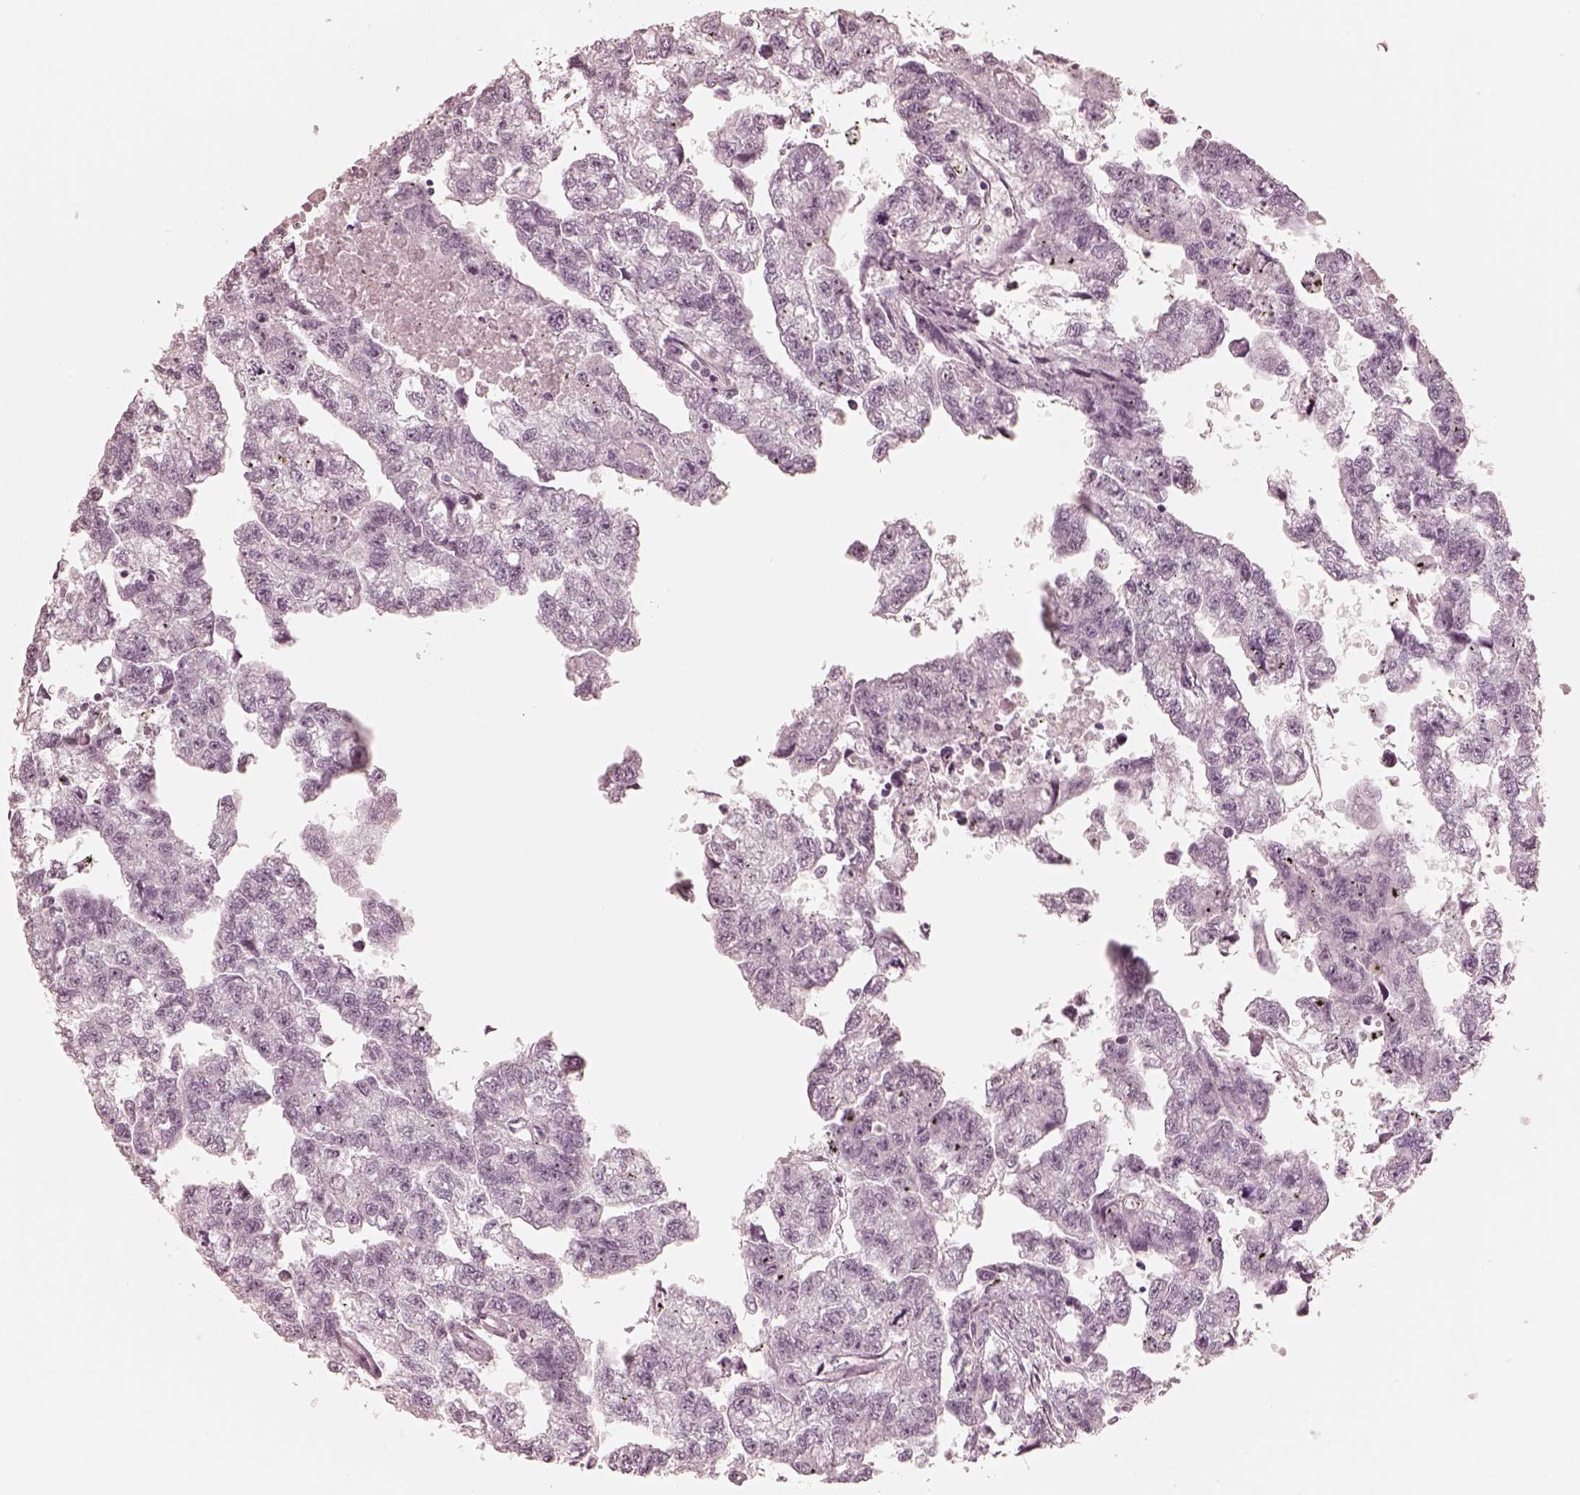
{"staining": {"intensity": "negative", "quantity": "none", "location": "none"}, "tissue": "testis cancer", "cell_type": "Tumor cells", "image_type": "cancer", "snomed": [{"axis": "morphology", "description": "Carcinoma, Embryonal, NOS"}, {"axis": "morphology", "description": "Teratoma, malignant, NOS"}, {"axis": "topography", "description": "Testis"}], "caption": "IHC histopathology image of testis embryonal carcinoma stained for a protein (brown), which demonstrates no expression in tumor cells.", "gene": "CALR3", "patient": {"sex": "male", "age": 44}}